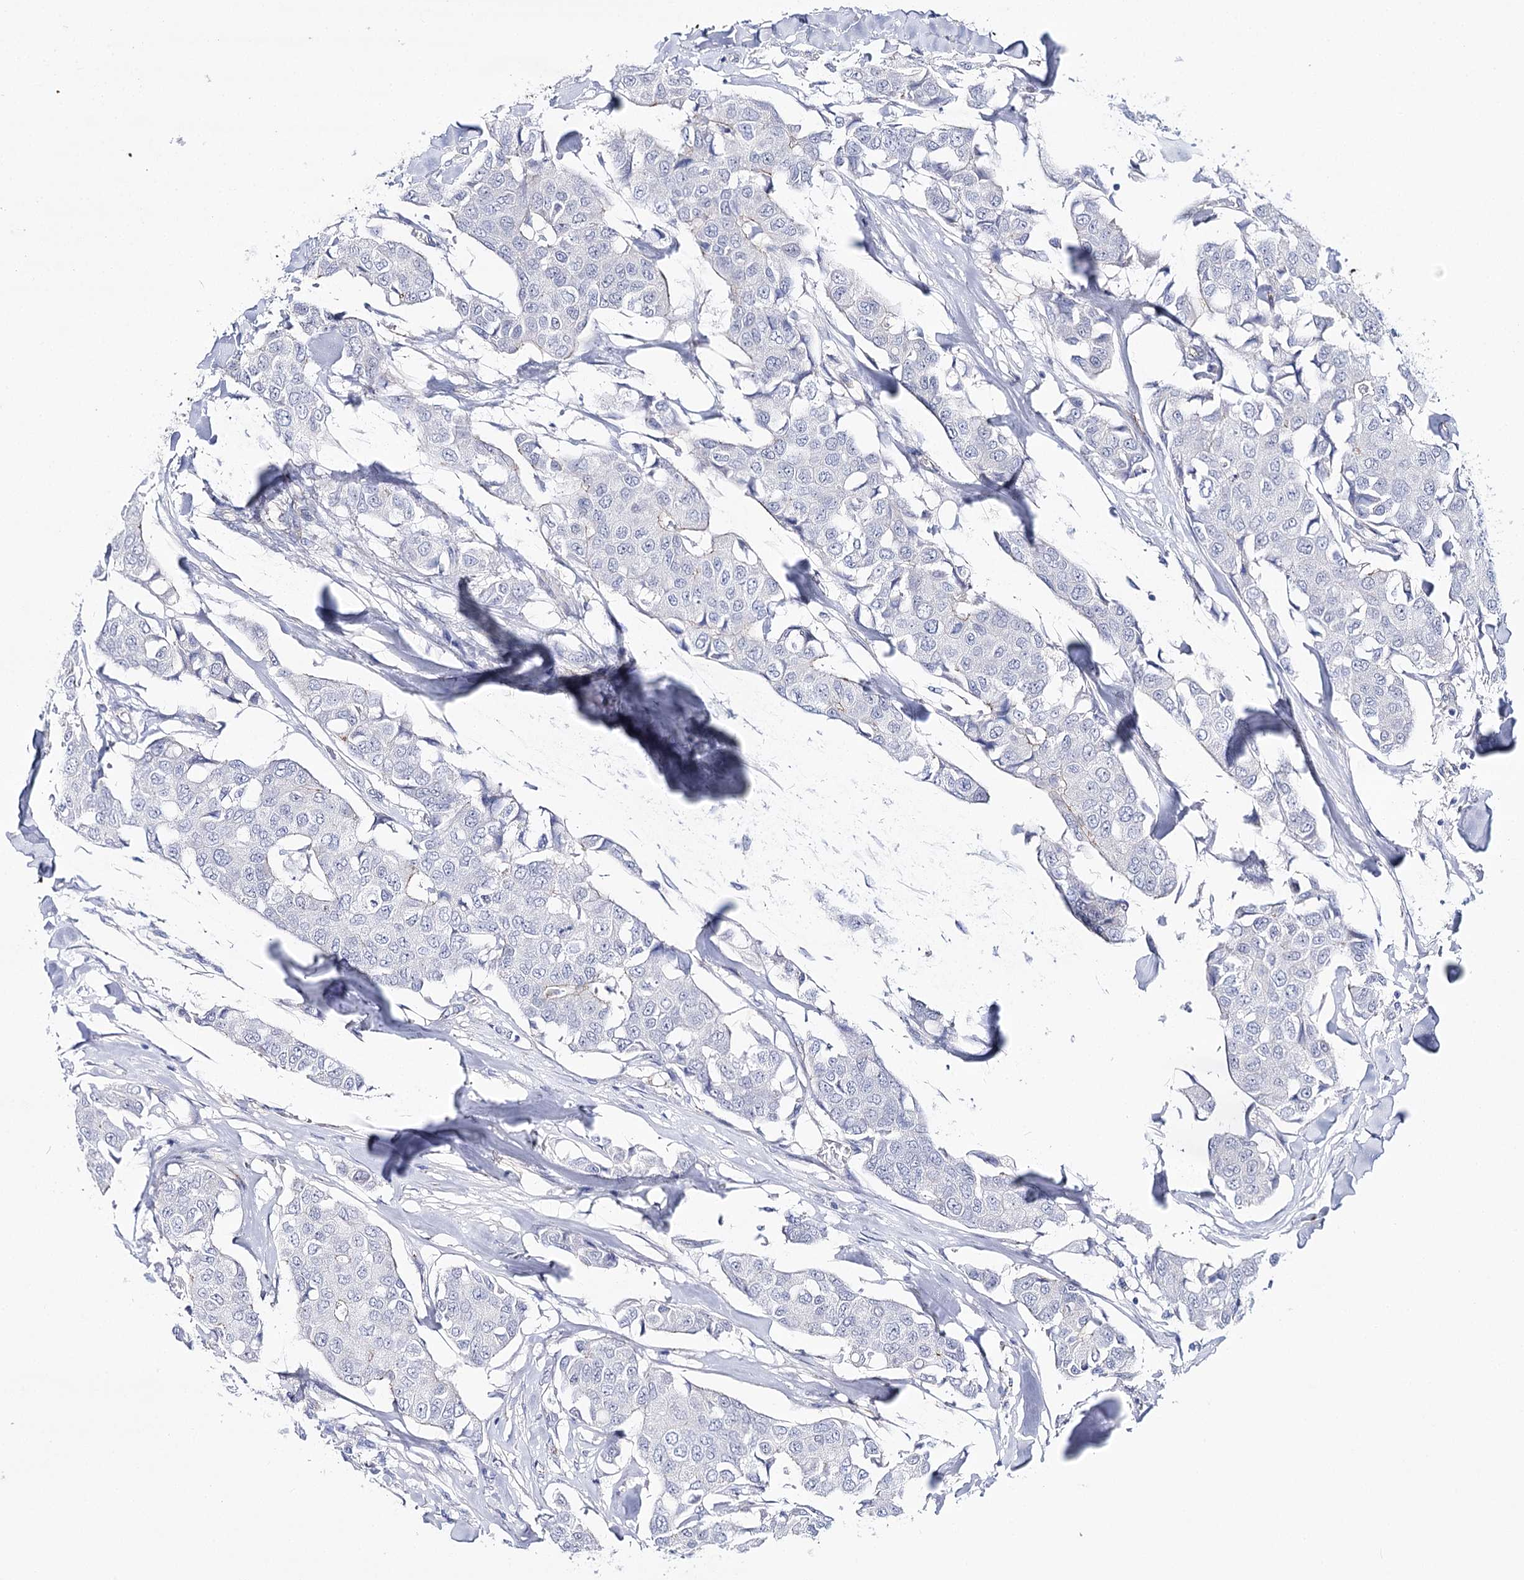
{"staining": {"intensity": "negative", "quantity": "none", "location": "none"}, "tissue": "breast cancer", "cell_type": "Tumor cells", "image_type": "cancer", "snomed": [{"axis": "morphology", "description": "Duct carcinoma"}, {"axis": "topography", "description": "Breast"}], "caption": "High power microscopy histopathology image of an IHC micrograph of breast intraductal carcinoma, revealing no significant expression in tumor cells.", "gene": "NRAP", "patient": {"sex": "female", "age": 80}}